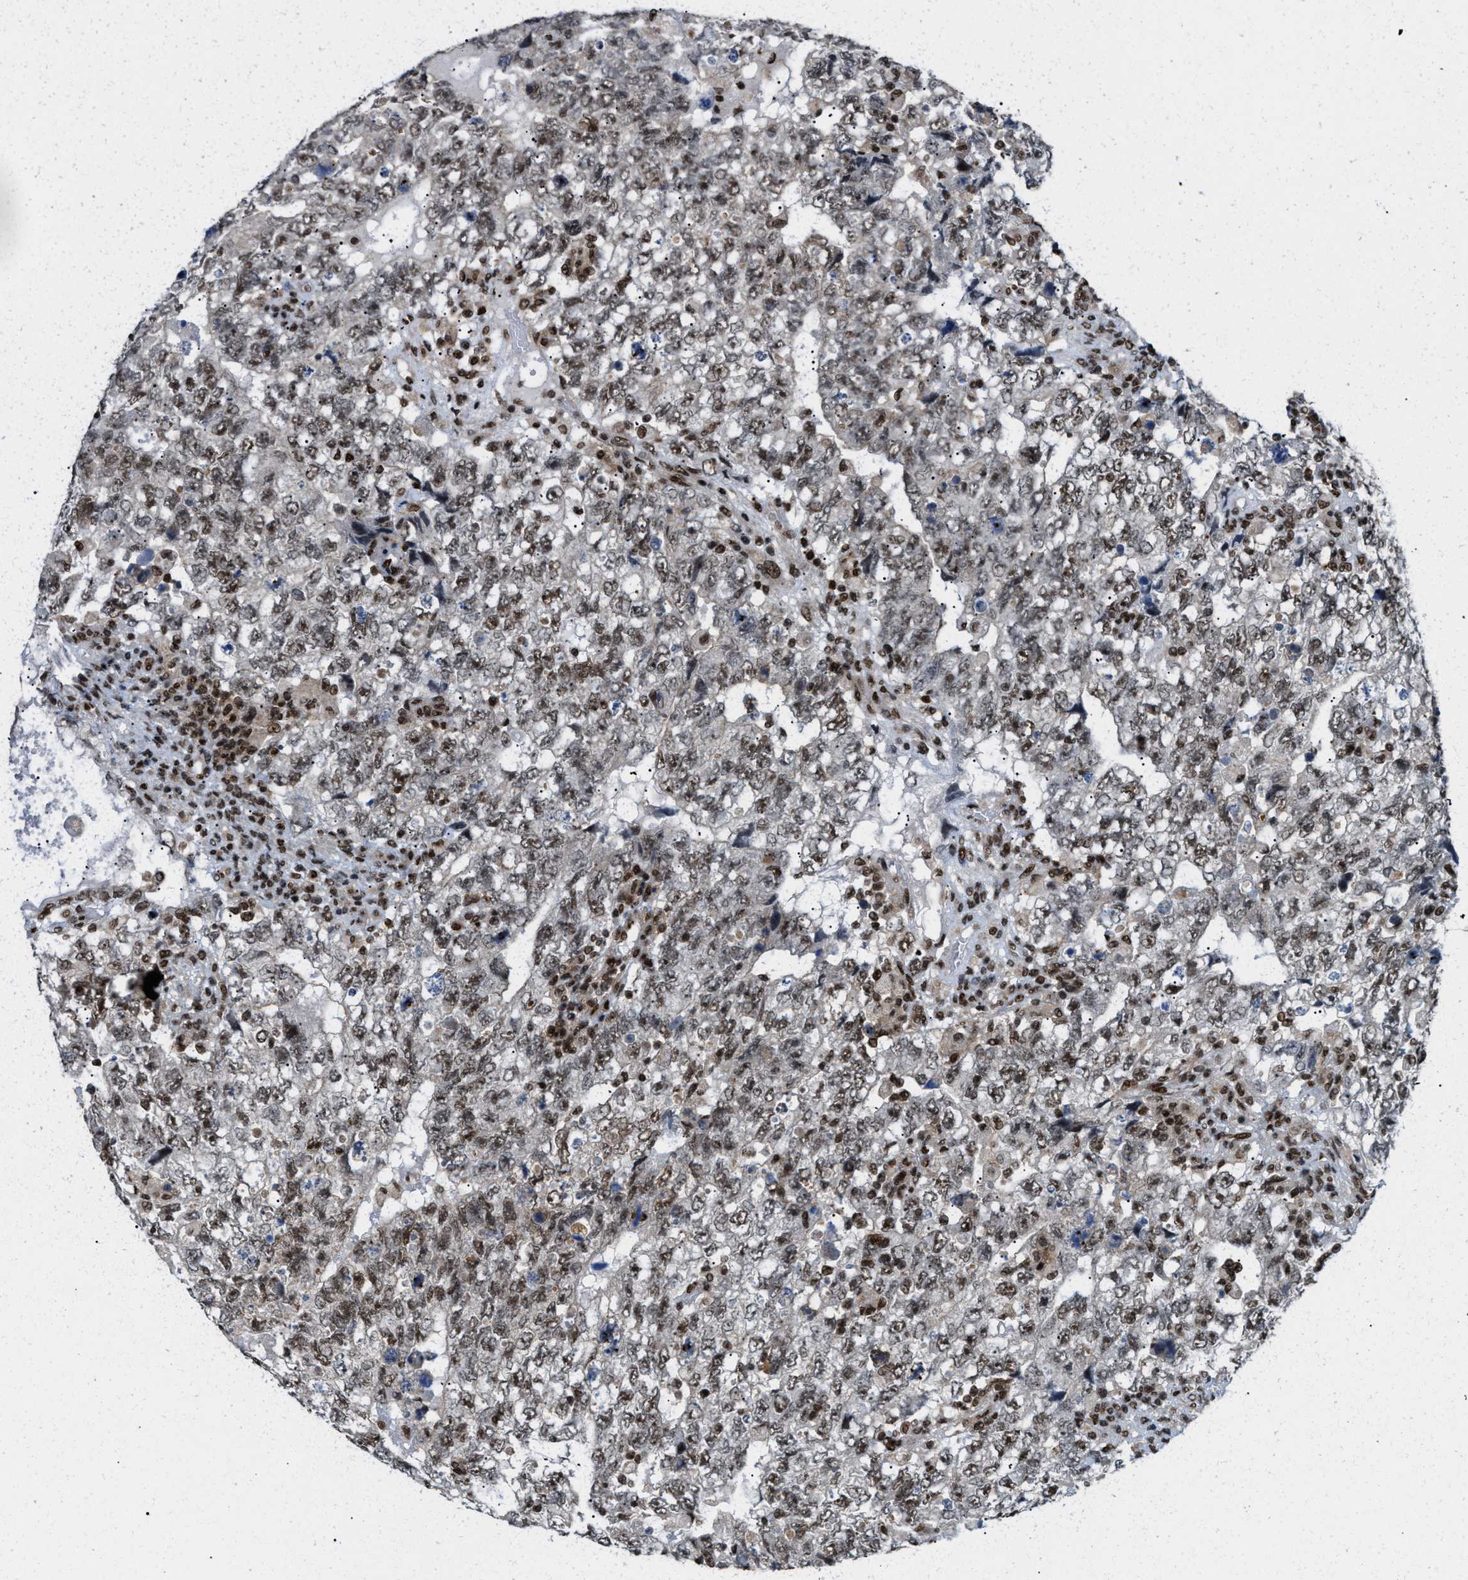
{"staining": {"intensity": "weak", "quantity": ">75%", "location": "nuclear"}, "tissue": "testis cancer", "cell_type": "Tumor cells", "image_type": "cancer", "snomed": [{"axis": "morphology", "description": "Carcinoma, Embryonal, NOS"}, {"axis": "topography", "description": "Testis"}], "caption": "Human testis embryonal carcinoma stained for a protein (brown) shows weak nuclear positive positivity in approximately >75% of tumor cells.", "gene": "NUMA1", "patient": {"sex": "male", "age": 36}}